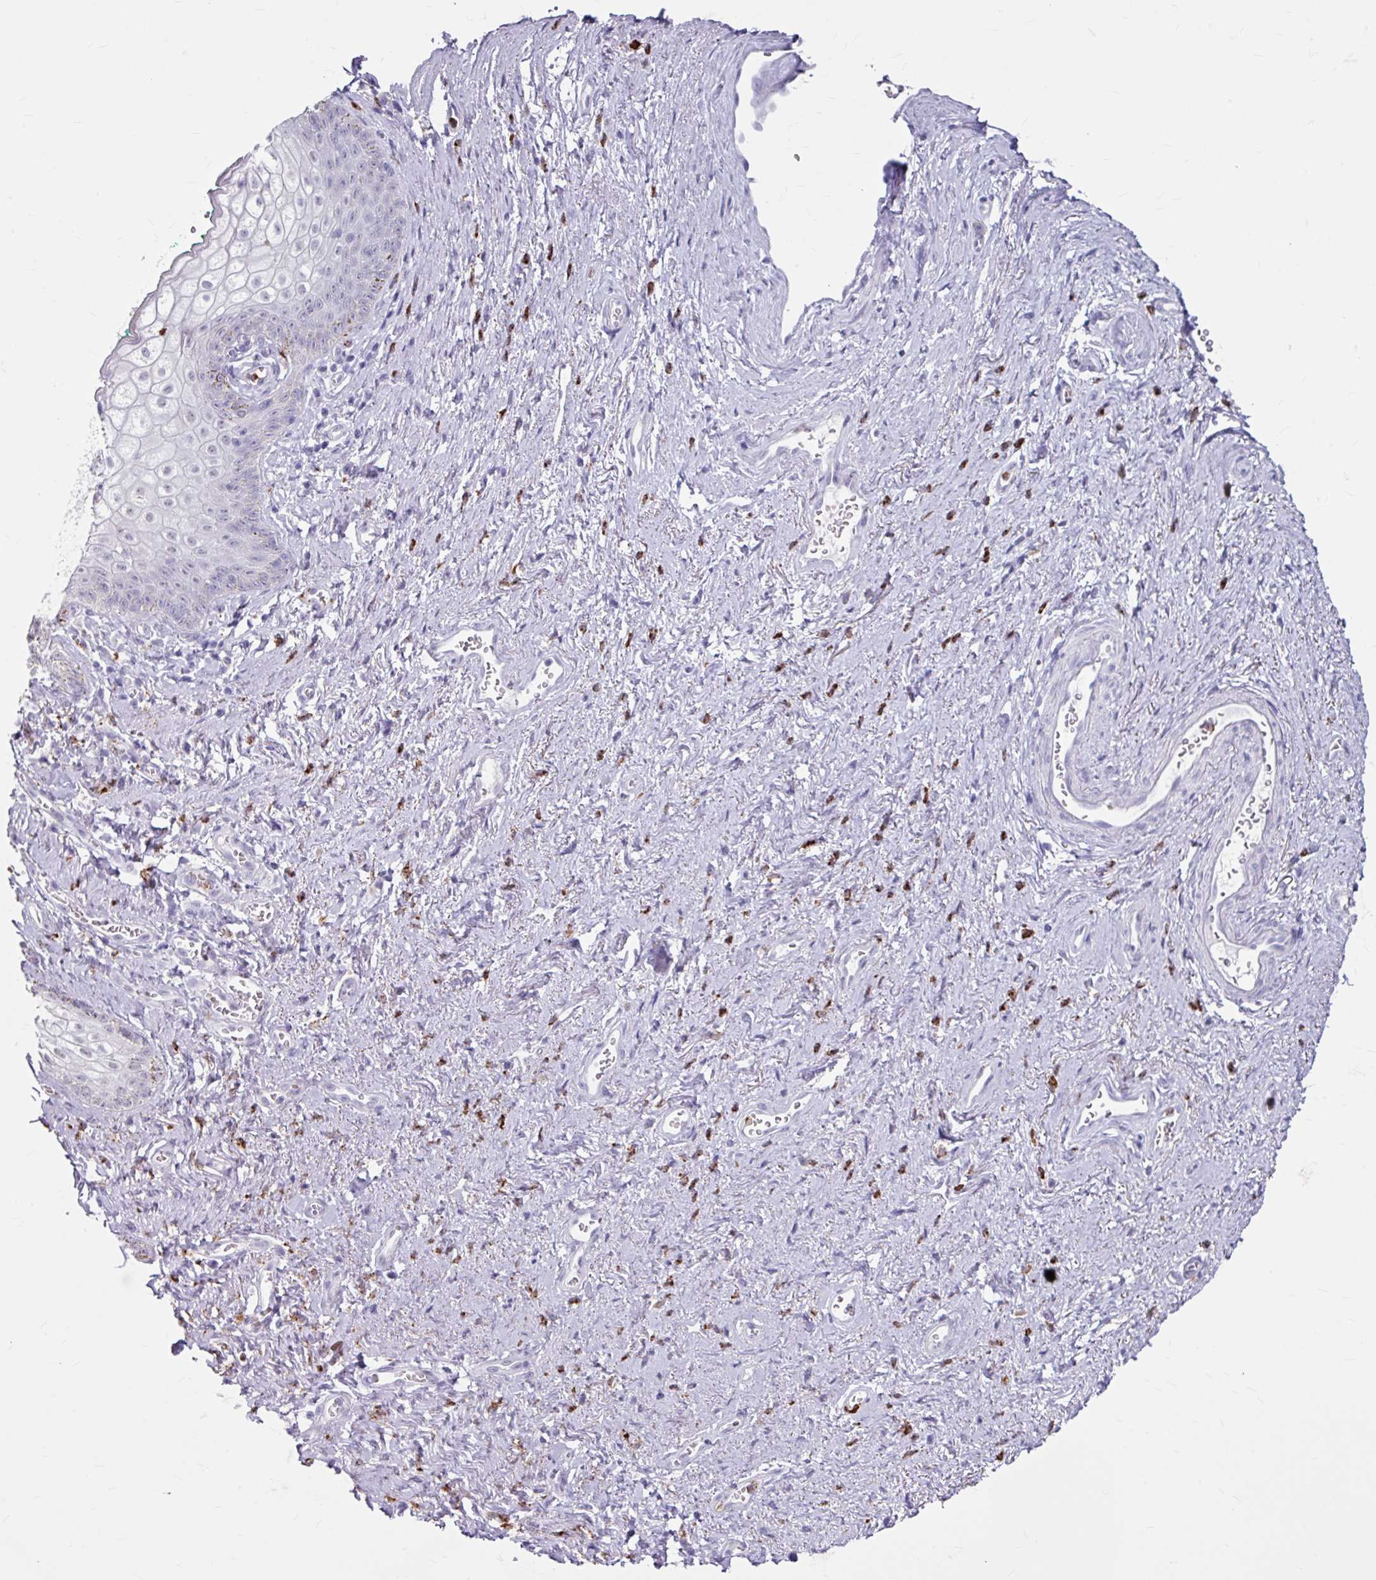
{"staining": {"intensity": "negative", "quantity": "none", "location": "none"}, "tissue": "vagina", "cell_type": "Squamous epithelial cells", "image_type": "normal", "snomed": [{"axis": "morphology", "description": "Normal tissue, NOS"}, {"axis": "topography", "description": "Vulva"}, {"axis": "topography", "description": "Vagina"}, {"axis": "topography", "description": "Peripheral nerve tissue"}], "caption": "Immunohistochemistry photomicrograph of normal vagina: human vagina stained with DAB reveals no significant protein expression in squamous epithelial cells. (Immunohistochemistry (ihc), brightfield microscopy, high magnification).", "gene": "ANKRD1", "patient": {"sex": "female", "age": 66}}